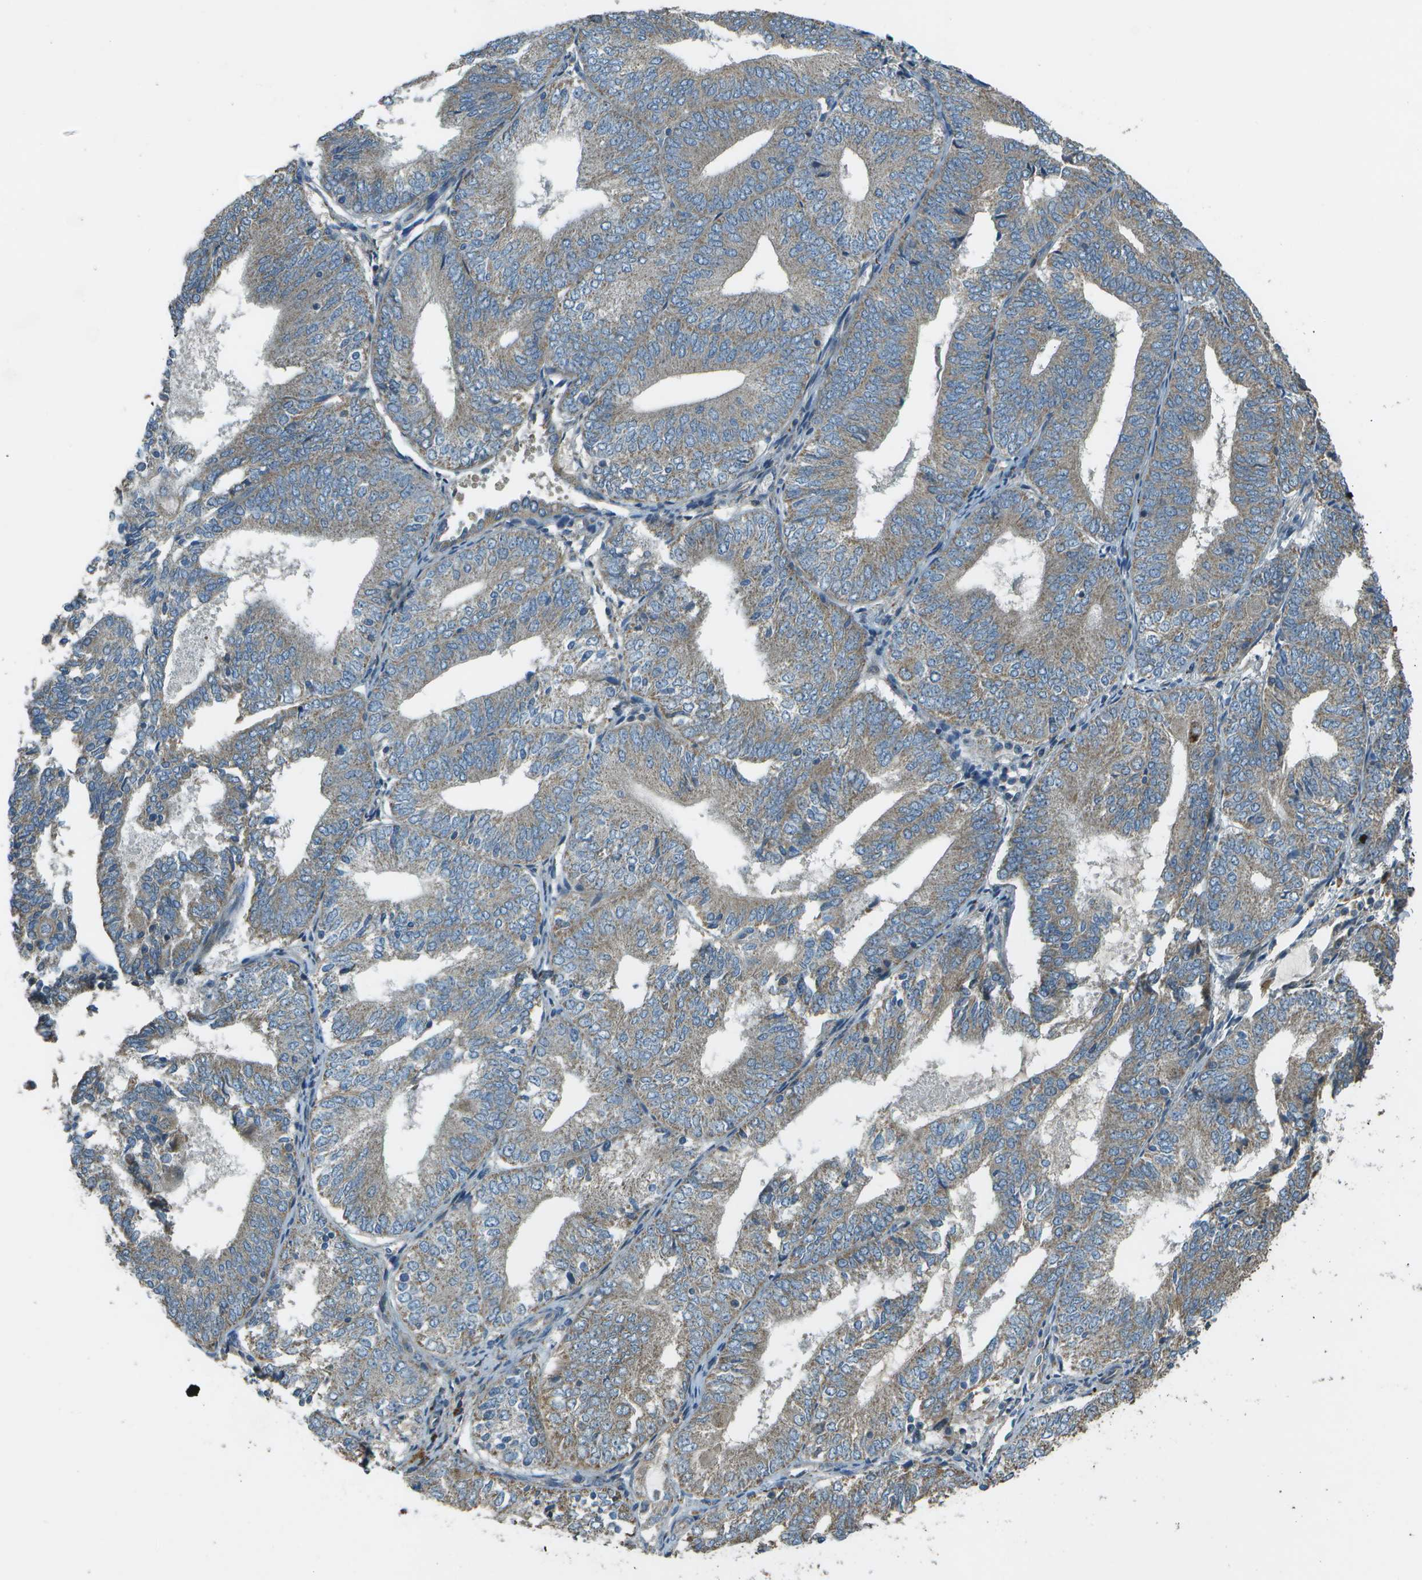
{"staining": {"intensity": "weak", "quantity": "25%-75%", "location": "cytoplasmic/membranous"}, "tissue": "endometrial cancer", "cell_type": "Tumor cells", "image_type": "cancer", "snomed": [{"axis": "morphology", "description": "Adenocarcinoma, NOS"}, {"axis": "topography", "description": "Endometrium"}], "caption": "IHC photomicrograph of neoplastic tissue: endometrial cancer (adenocarcinoma) stained using immunohistochemistry (IHC) reveals low levels of weak protein expression localized specifically in the cytoplasmic/membranous of tumor cells, appearing as a cytoplasmic/membranous brown color.", "gene": "PXYLP1", "patient": {"sex": "female", "age": 81}}